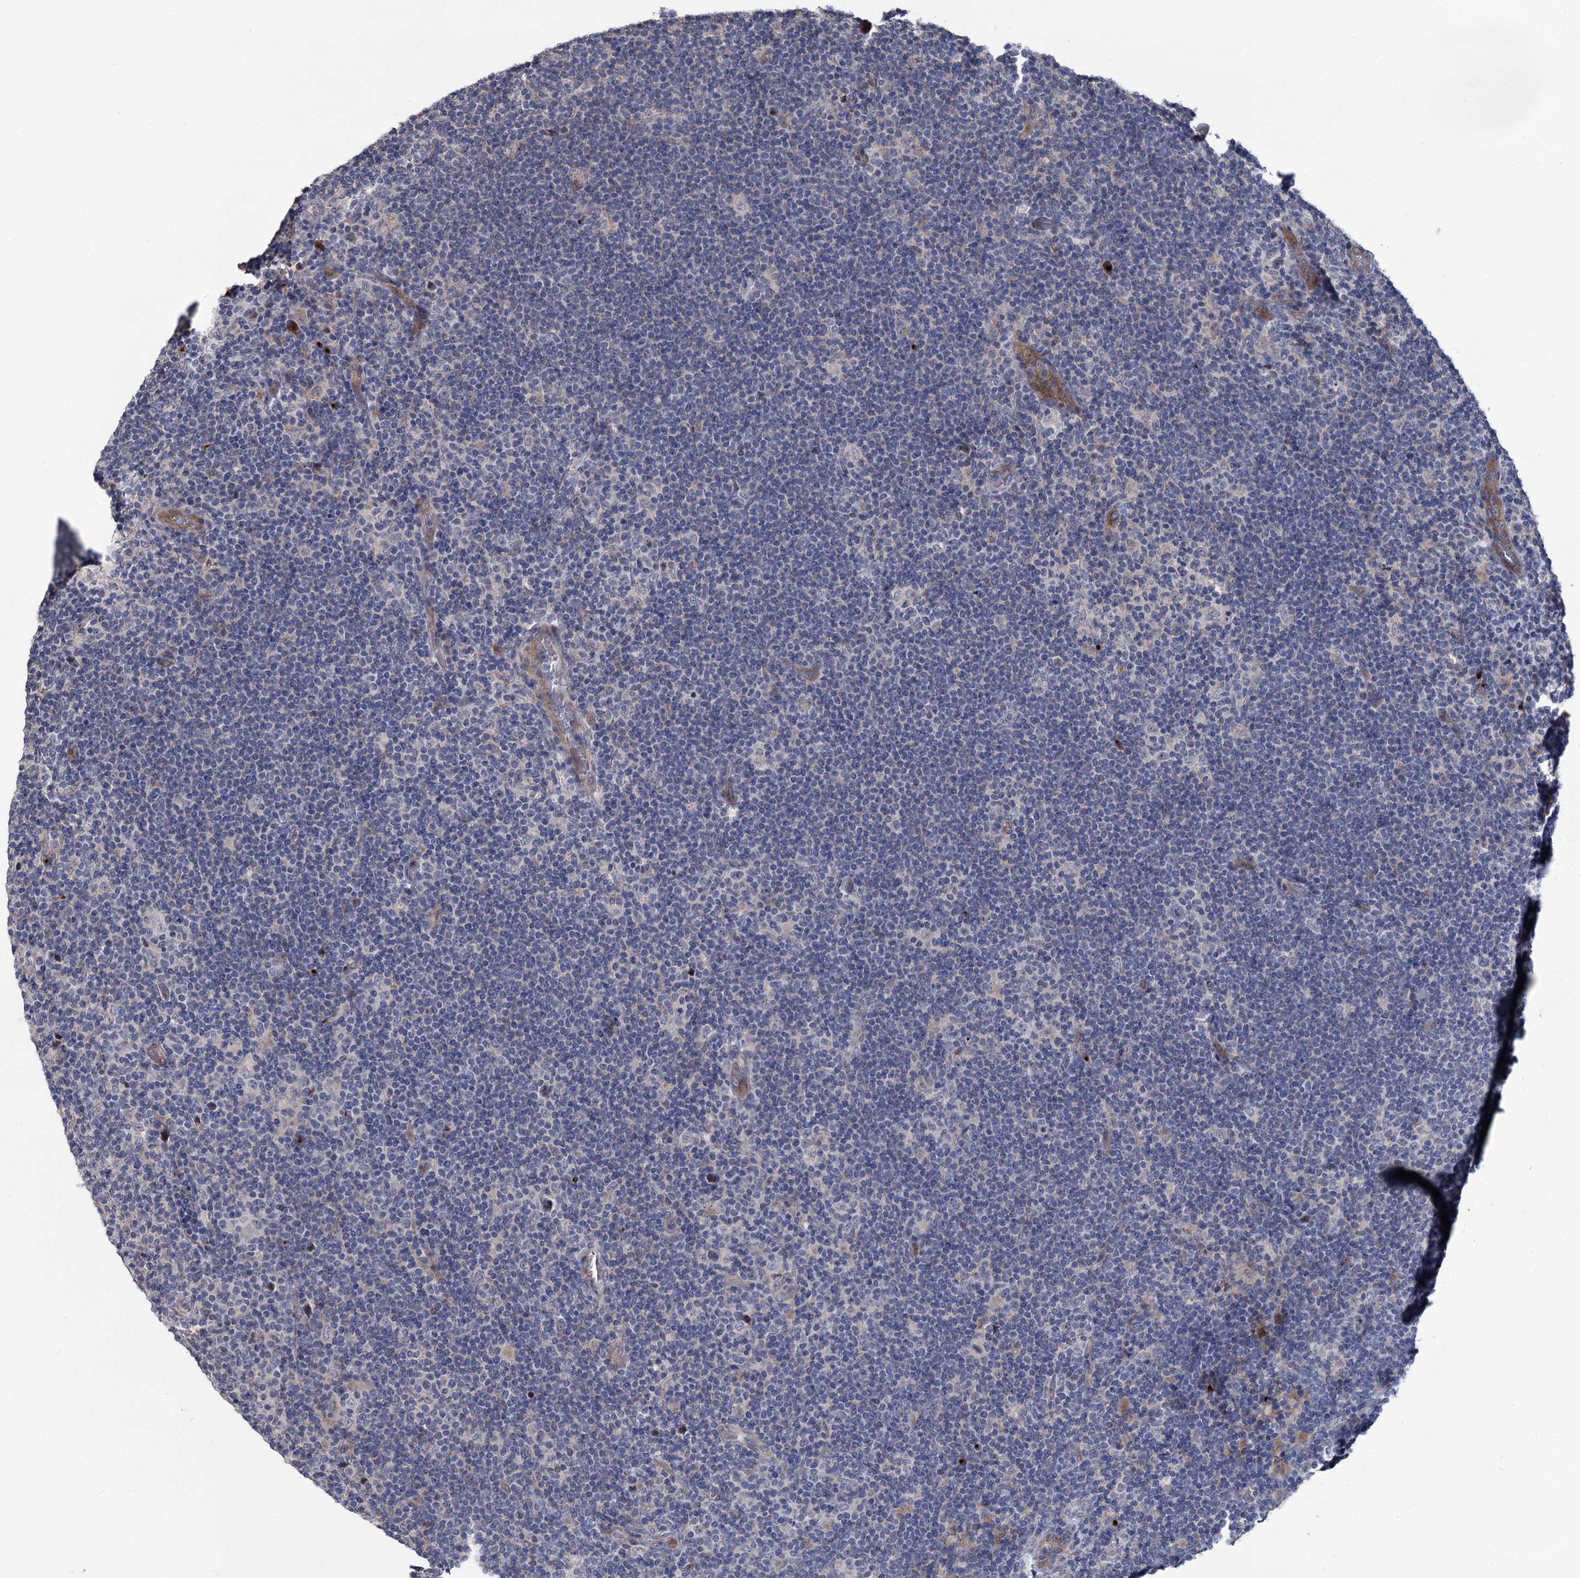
{"staining": {"intensity": "negative", "quantity": "none", "location": "none"}, "tissue": "lymphoma", "cell_type": "Tumor cells", "image_type": "cancer", "snomed": [{"axis": "morphology", "description": "Hodgkin's disease, NOS"}, {"axis": "topography", "description": "Lymph node"}], "caption": "Human lymphoma stained for a protein using immunohistochemistry (IHC) displays no staining in tumor cells.", "gene": "SMAGP", "patient": {"sex": "female", "age": 57}}